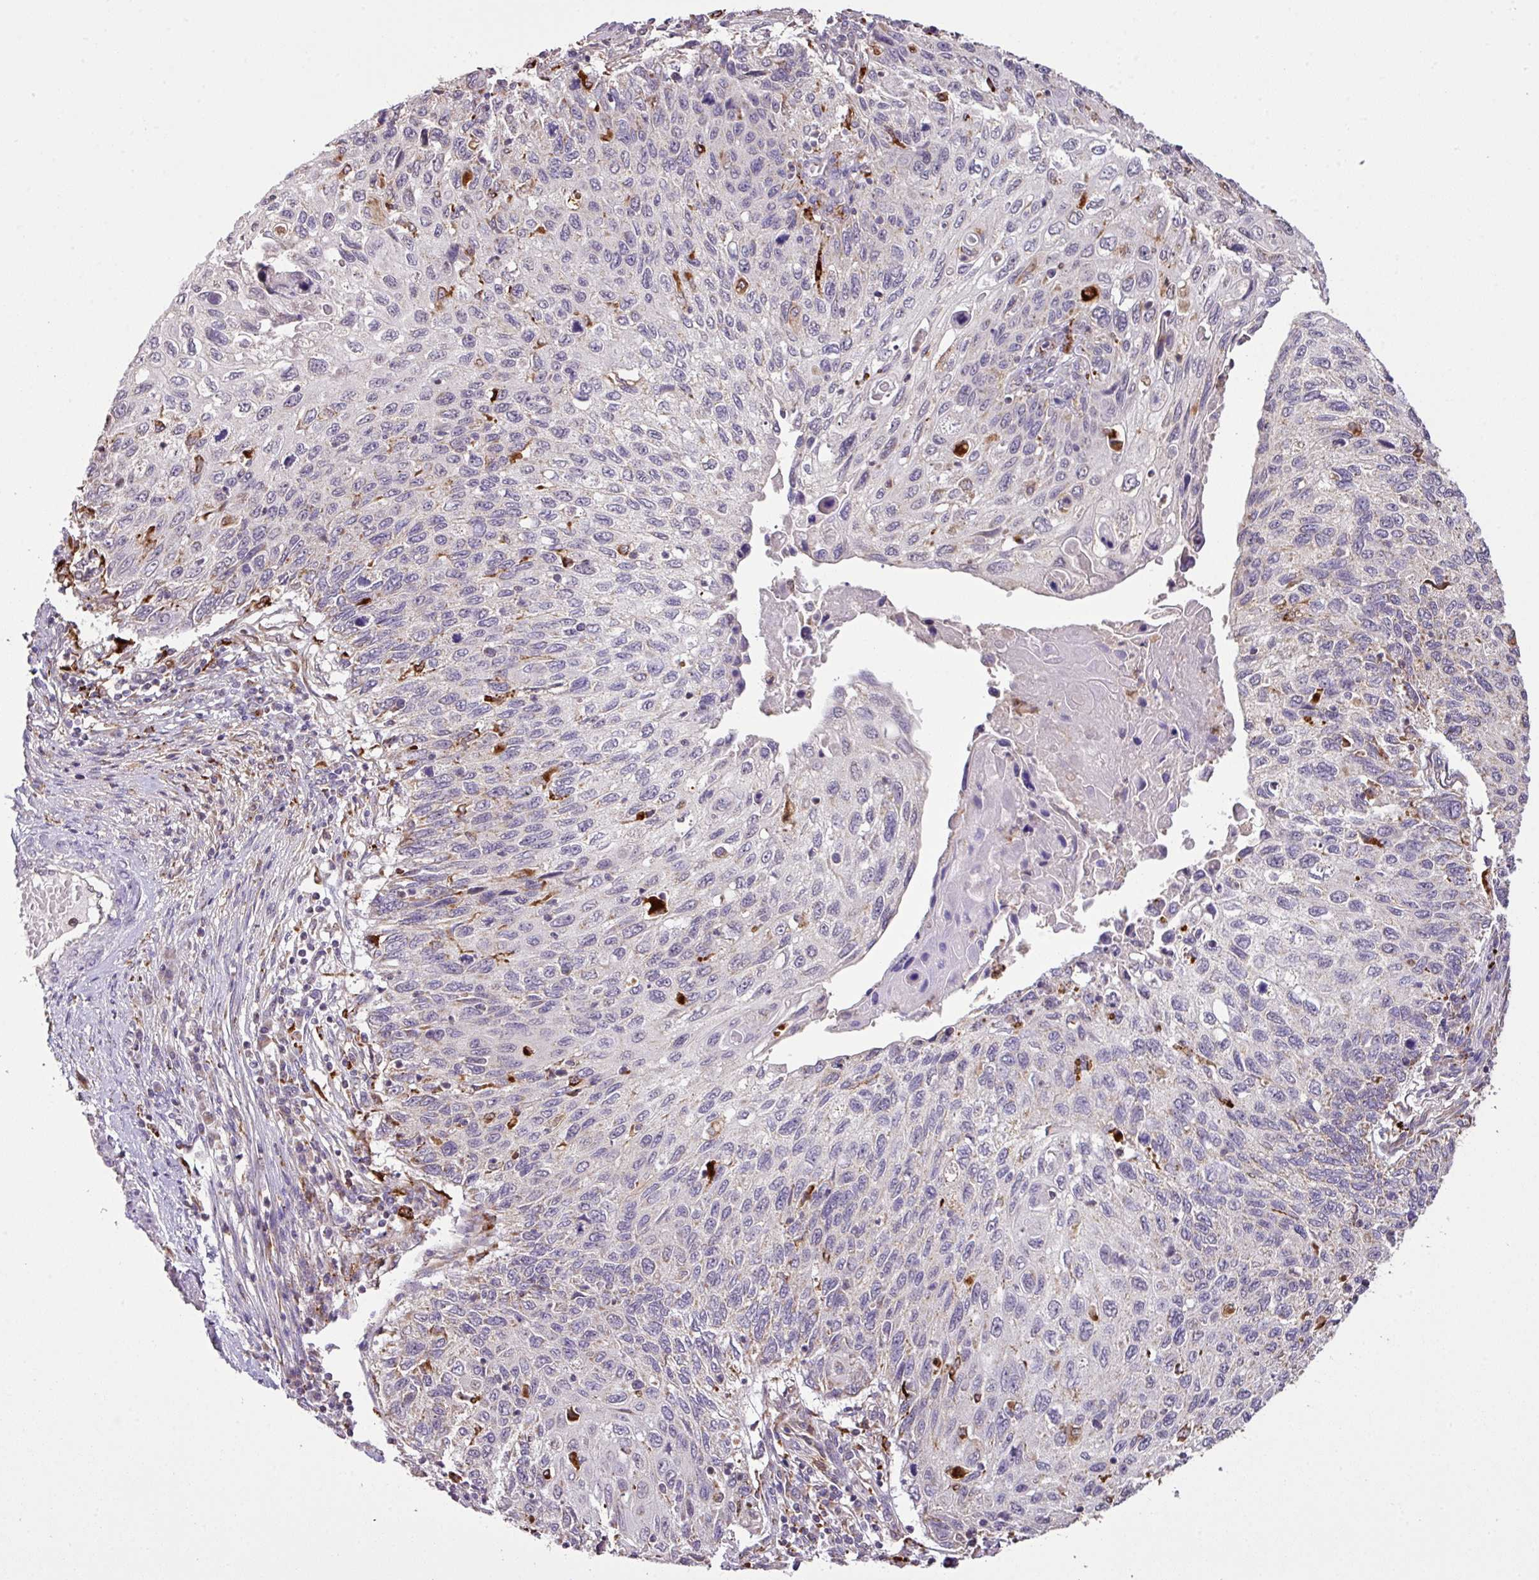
{"staining": {"intensity": "negative", "quantity": "none", "location": "none"}, "tissue": "cervical cancer", "cell_type": "Tumor cells", "image_type": "cancer", "snomed": [{"axis": "morphology", "description": "Squamous cell carcinoma, NOS"}, {"axis": "topography", "description": "Cervix"}], "caption": "This is an immunohistochemistry (IHC) histopathology image of human squamous cell carcinoma (cervical). There is no positivity in tumor cells.", "gene": "SMCO4", "patient": {"sex": "female", "age": 70}}